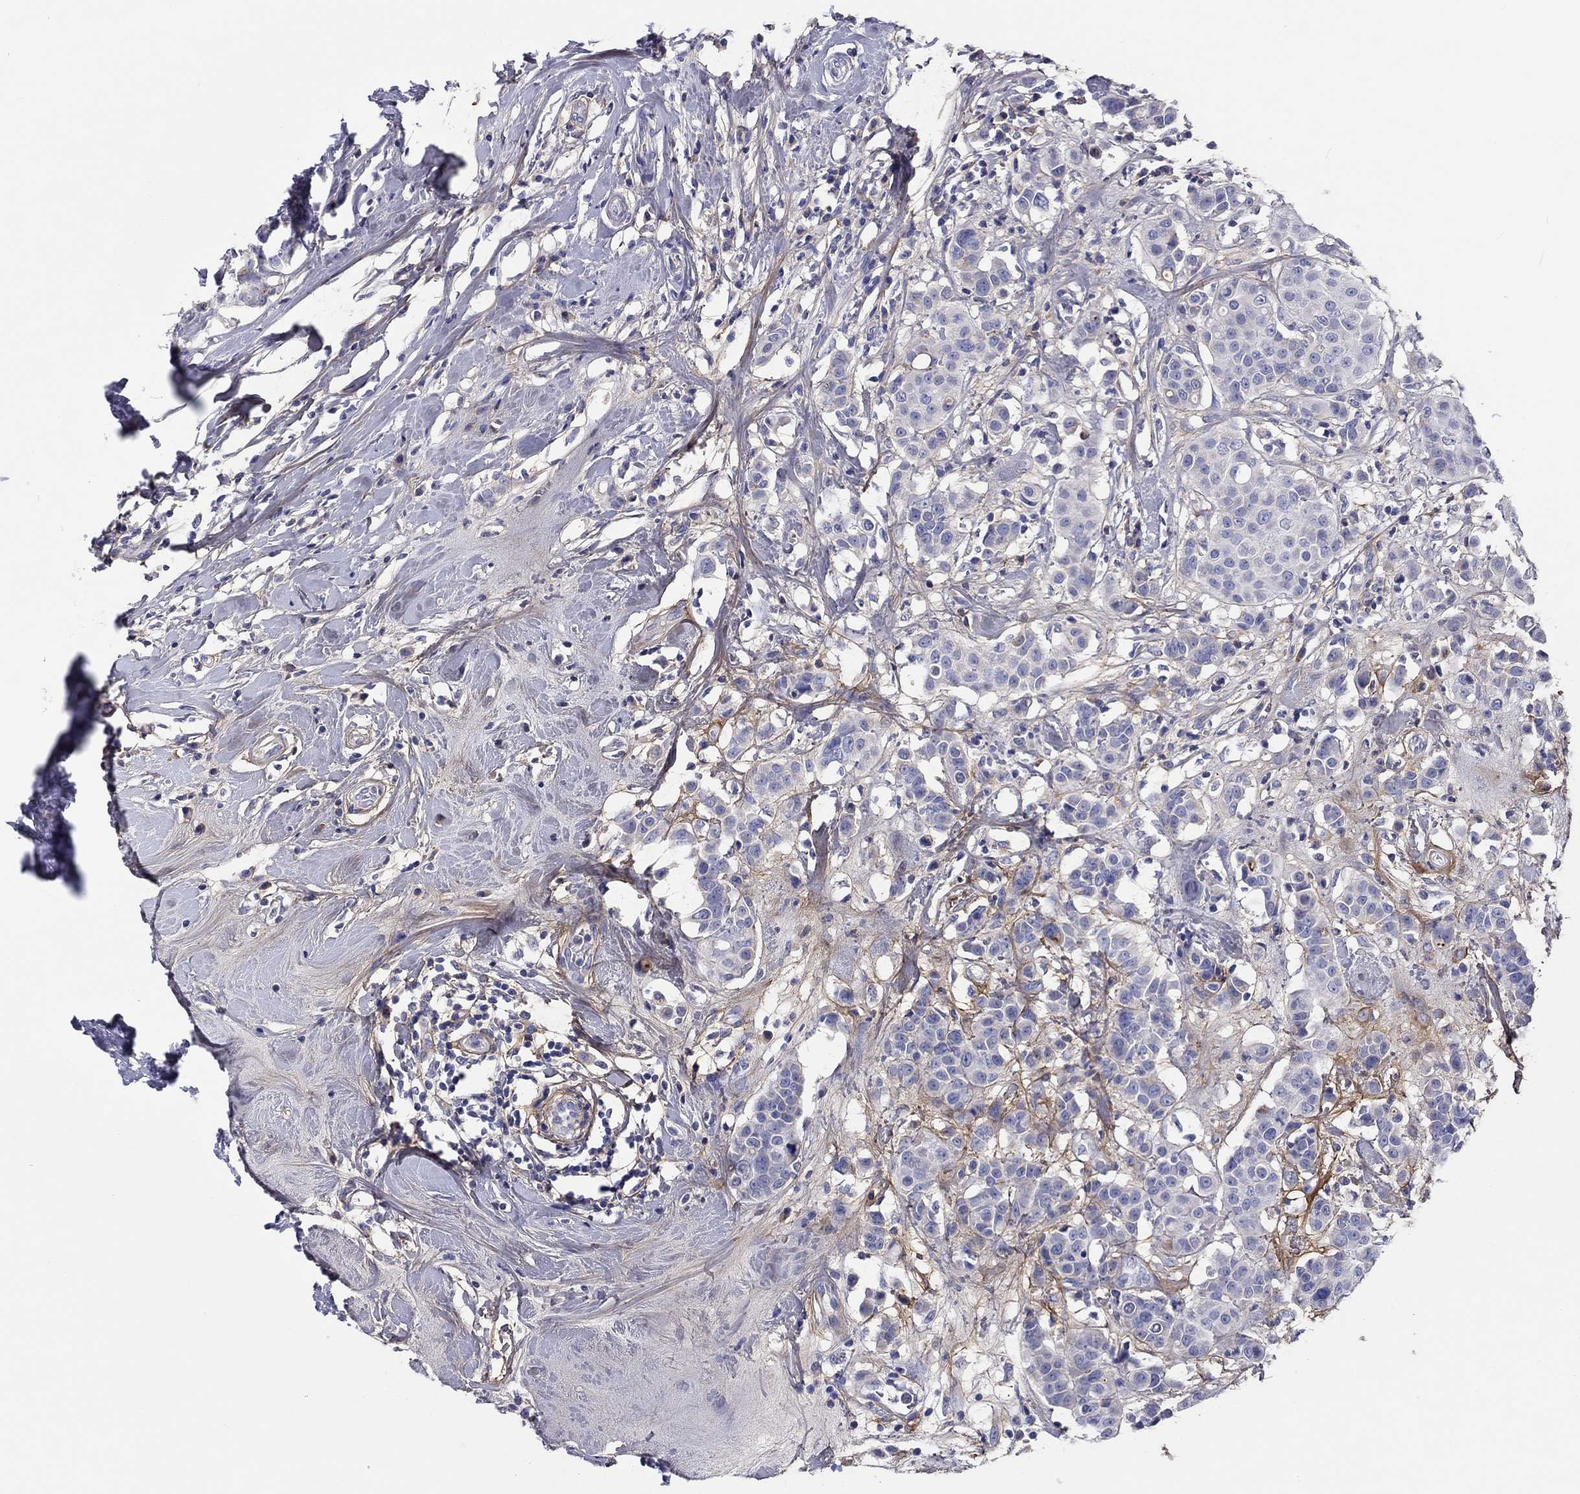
{"staining": {"intensity": "negative", "quantity": "none", "location": "none"}, "tissue": "breast cancer", "cell_type": "Tumor cells", "image_type": "cancer", "snomed": [{"axis": "morphology", "description": "Duct carcinoma"}, {"axis": "topography", "description": "Breast"}], "caption": "Tumor cells are negative for protein expression in human breast cancer. (DAB IHC visualized using brightfield microscopy, high magnification).", "gene": "TGFBI", "patient": {"sex": "female", "age": 27}}